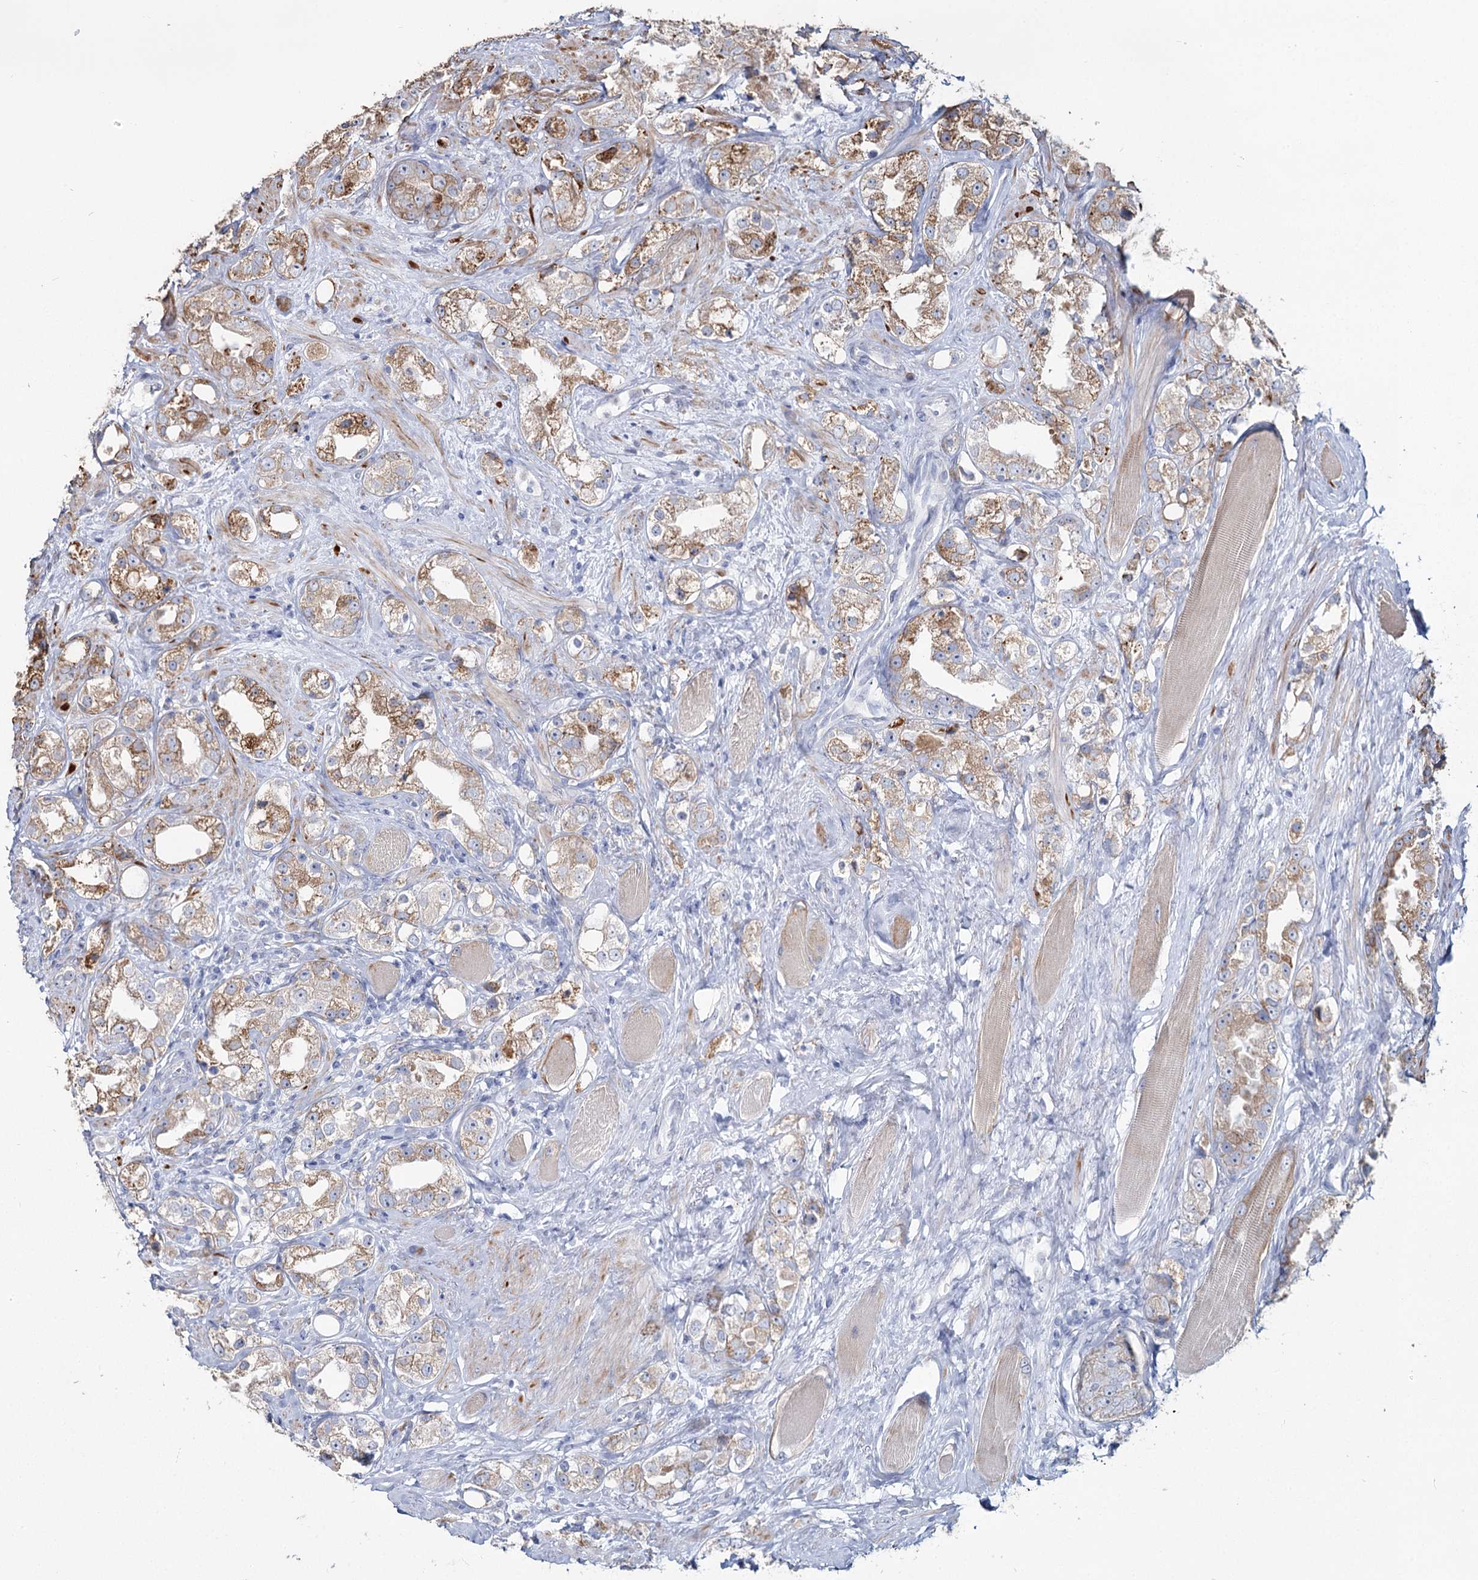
{"staining": {"intensity": "moderate", "quantity": "<25%", "location": "cytoplasmic/membranous"}, "tissue": "prostate cancer", "cell_type": "Tumor cells", "image_type": "cancer", "snomed": [{"axis": "morphology", "description": "Adenocarcinoma, NOS"}, {"axis": "topography", "description": "Prostate"}], "caption": "Protein staining shows moderate cytoplasmic/membranous positivity in approximately <25% of tumor cells in adenocarcinoma (prostate).", "gene": "ZCCHC9", "patient": {"sex": "male", "age": 79}}